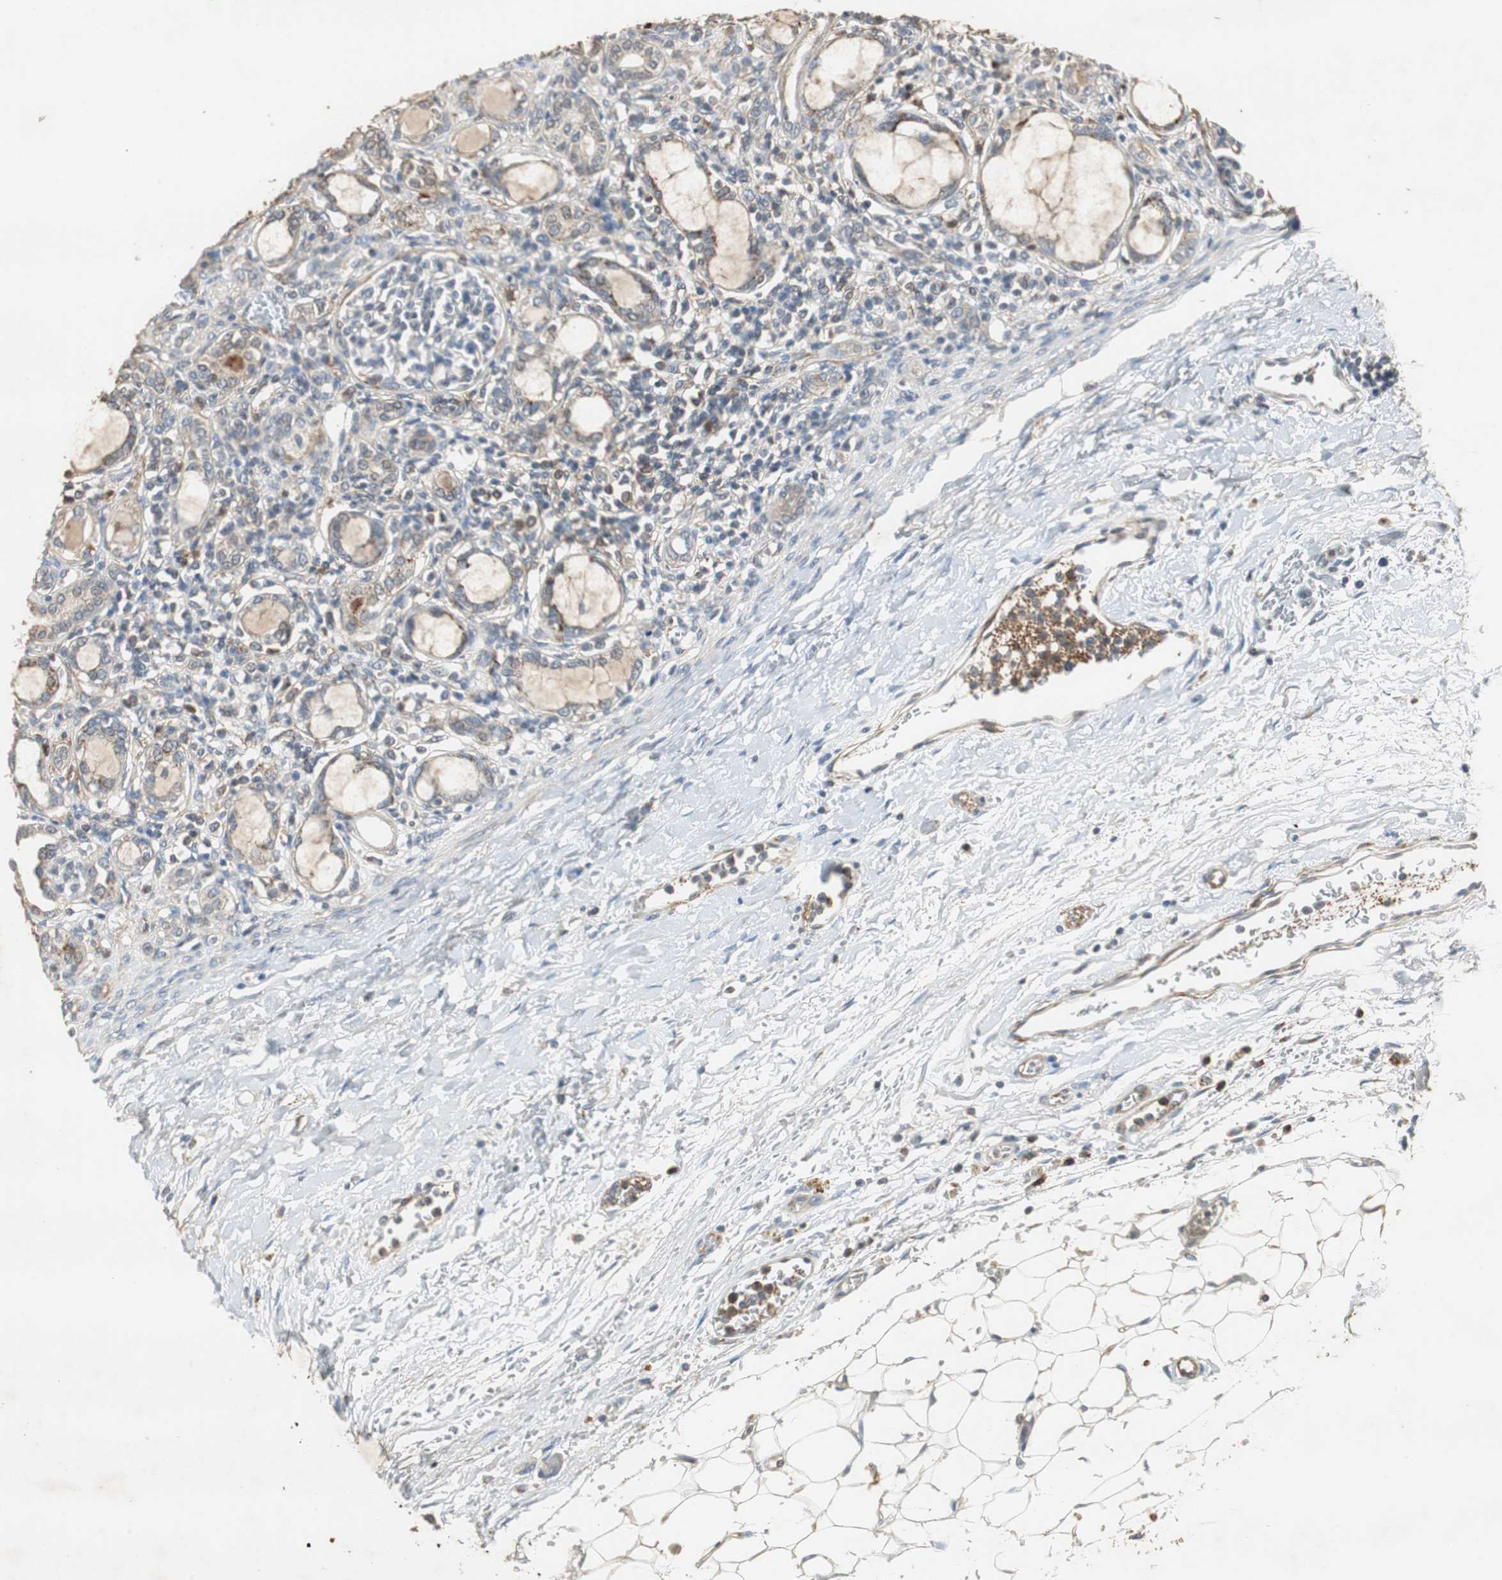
{"staining": {"intensity": "weak", "quantity": "<25%", "location": "cytoplasmic/membranous"}, "tissue": "kidney", "cell_type": "Cells in glomeruli", "image_type": "normal", "snomed": [{"axis": "morphology", "description": "Normal tissue, NOS"}, {"axis": "topography", "description": "Kidney"}], "caption": "Kidney stained for a protein using immunohistochemistry reveals no positivity cells in glomeruli.", "gene": "JTB", "patient": {"sex": "male", "age": 7}}